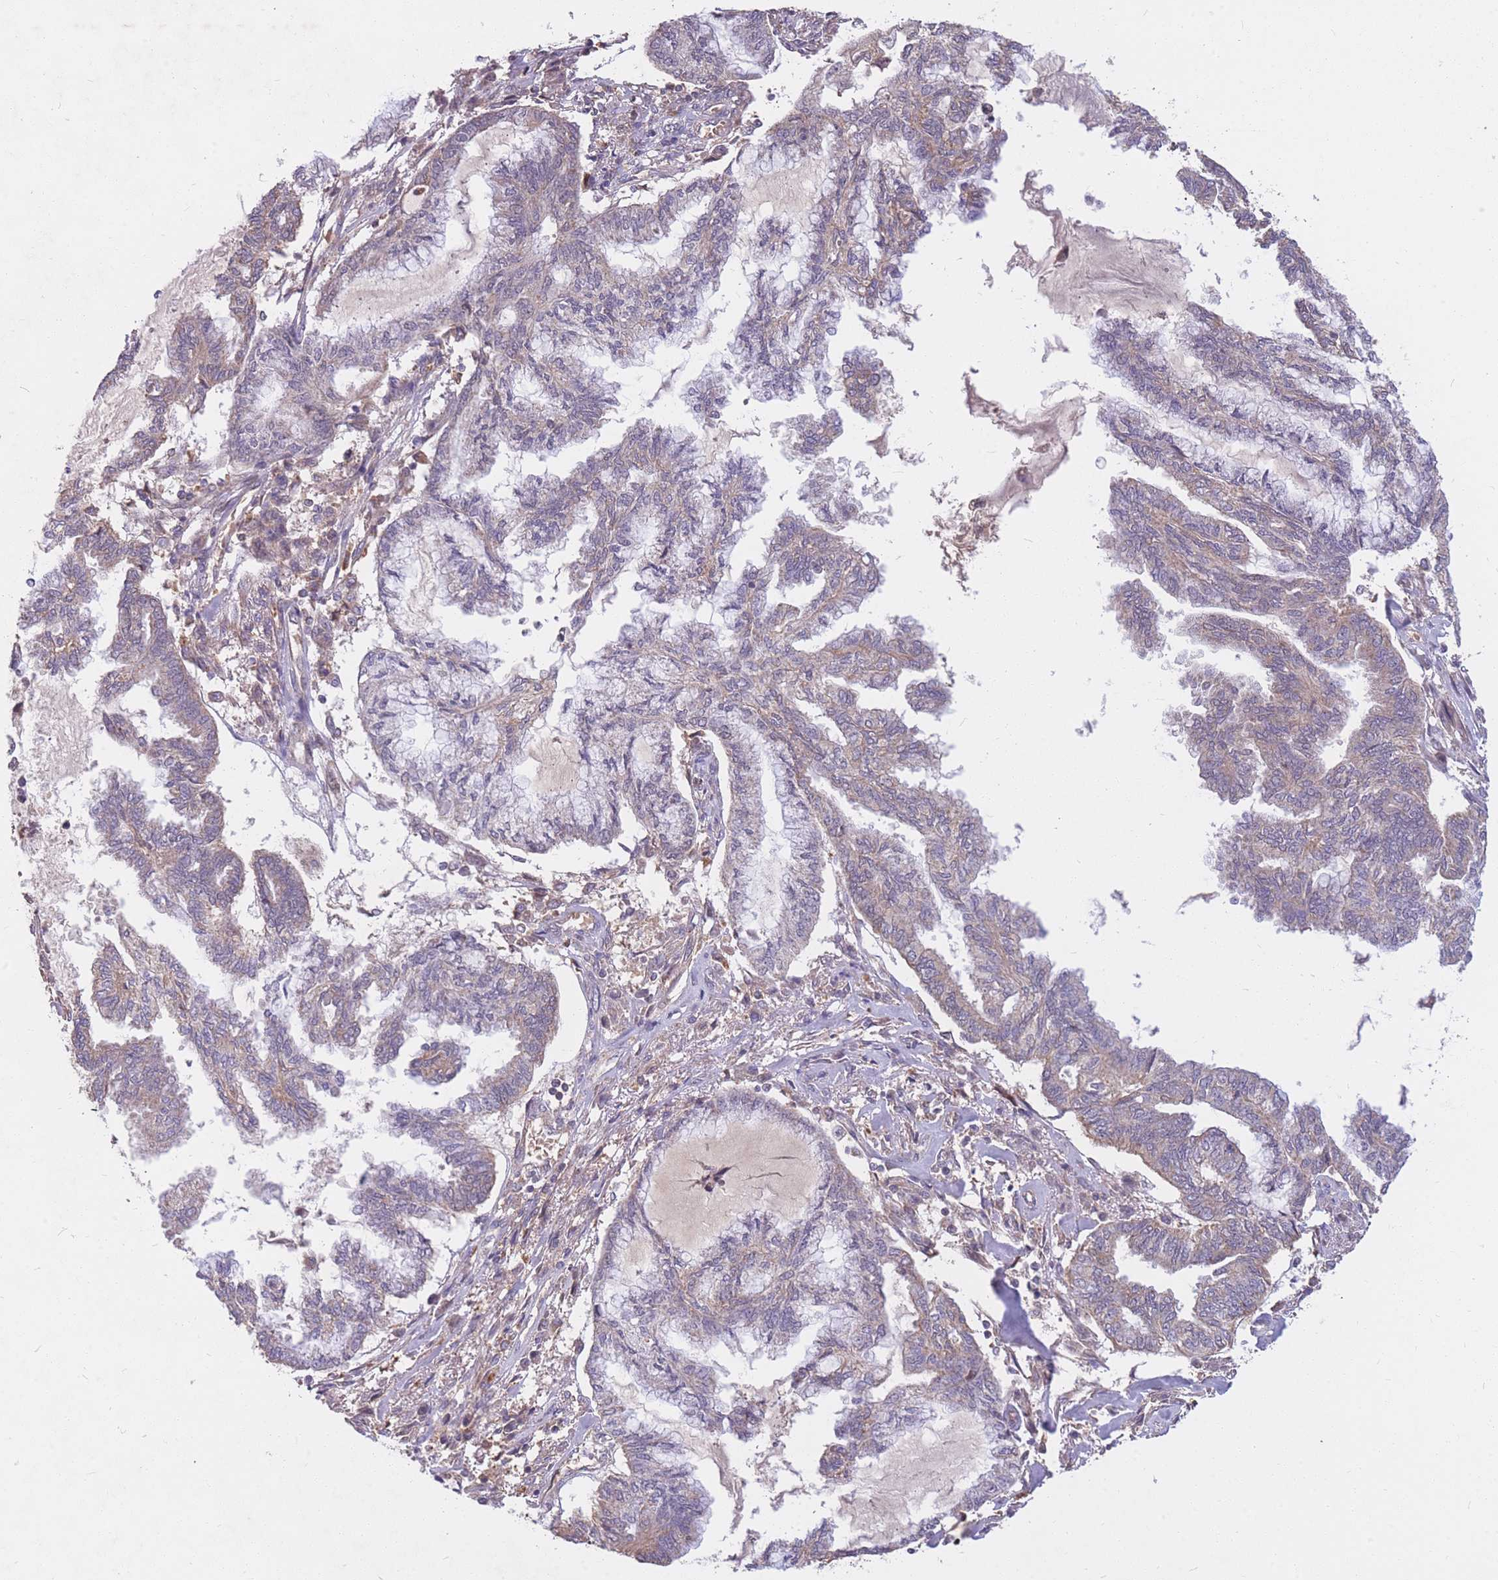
{"staining": {"intensity": "weak", "quantity": "<25%", "location": "cytoplasmic/membranous"}, "tissue": "endometrial cancer", "cell_type": "Tumor cells", "image_type": "cancer", "snomed": [{"axis": "morphology", "description": "Adenocarcinoma, NOS"}, {"axis": "topography", "description": "Endometrium"}], "caption": "DAB immunohistochemical staining of human adenocarcinoma (endometrial) reveals no significant positivity in tumor cells.", "gene": "PTPMT1", "patient": {"sex": "female", "age": 86}}